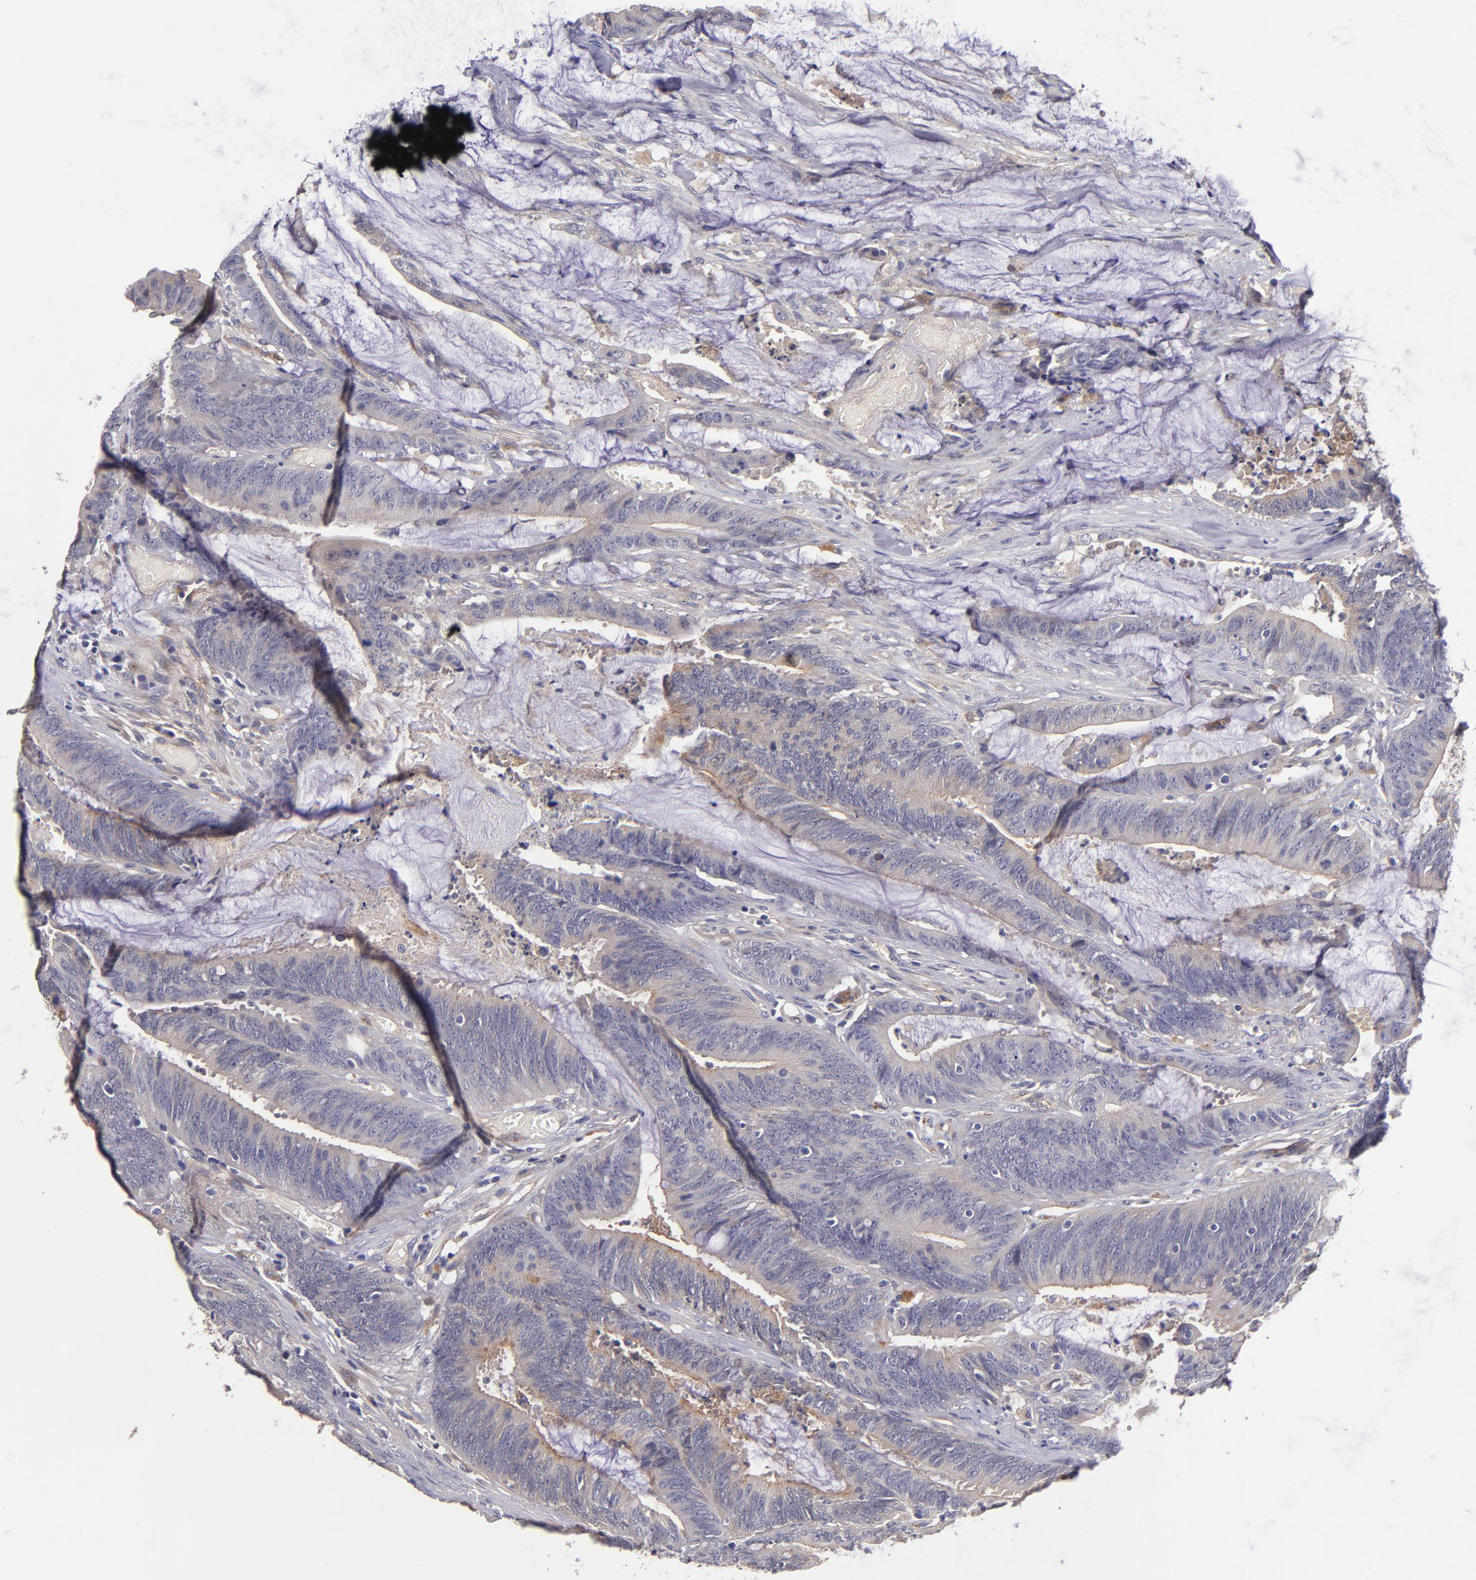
{"staining": {"intensity": "weak", "quantity": ">75%", "location": "cytoplasmic/membranous"}, "tissue": "colorectal cancer", "cell_type": "Tumor cells", "image_type": "cancer", "snomed": [{"axis": "morphology", "description": "Adenocarcinoma, NOS"}, {"axis": "topography", "description": "Rectum"}], "caption": "DAB (3,3'-diaminobenzidine) immunohistochemical staining of colorectal cancer shows weak cytoplasmic/membranous protein expression in approximately >75% of tumor cells. The protein of interest is shown in brown color, while the nuclei are stained blue.", "gene": "PLSCR4", "patient": {"sex": "female", "age": 66}}